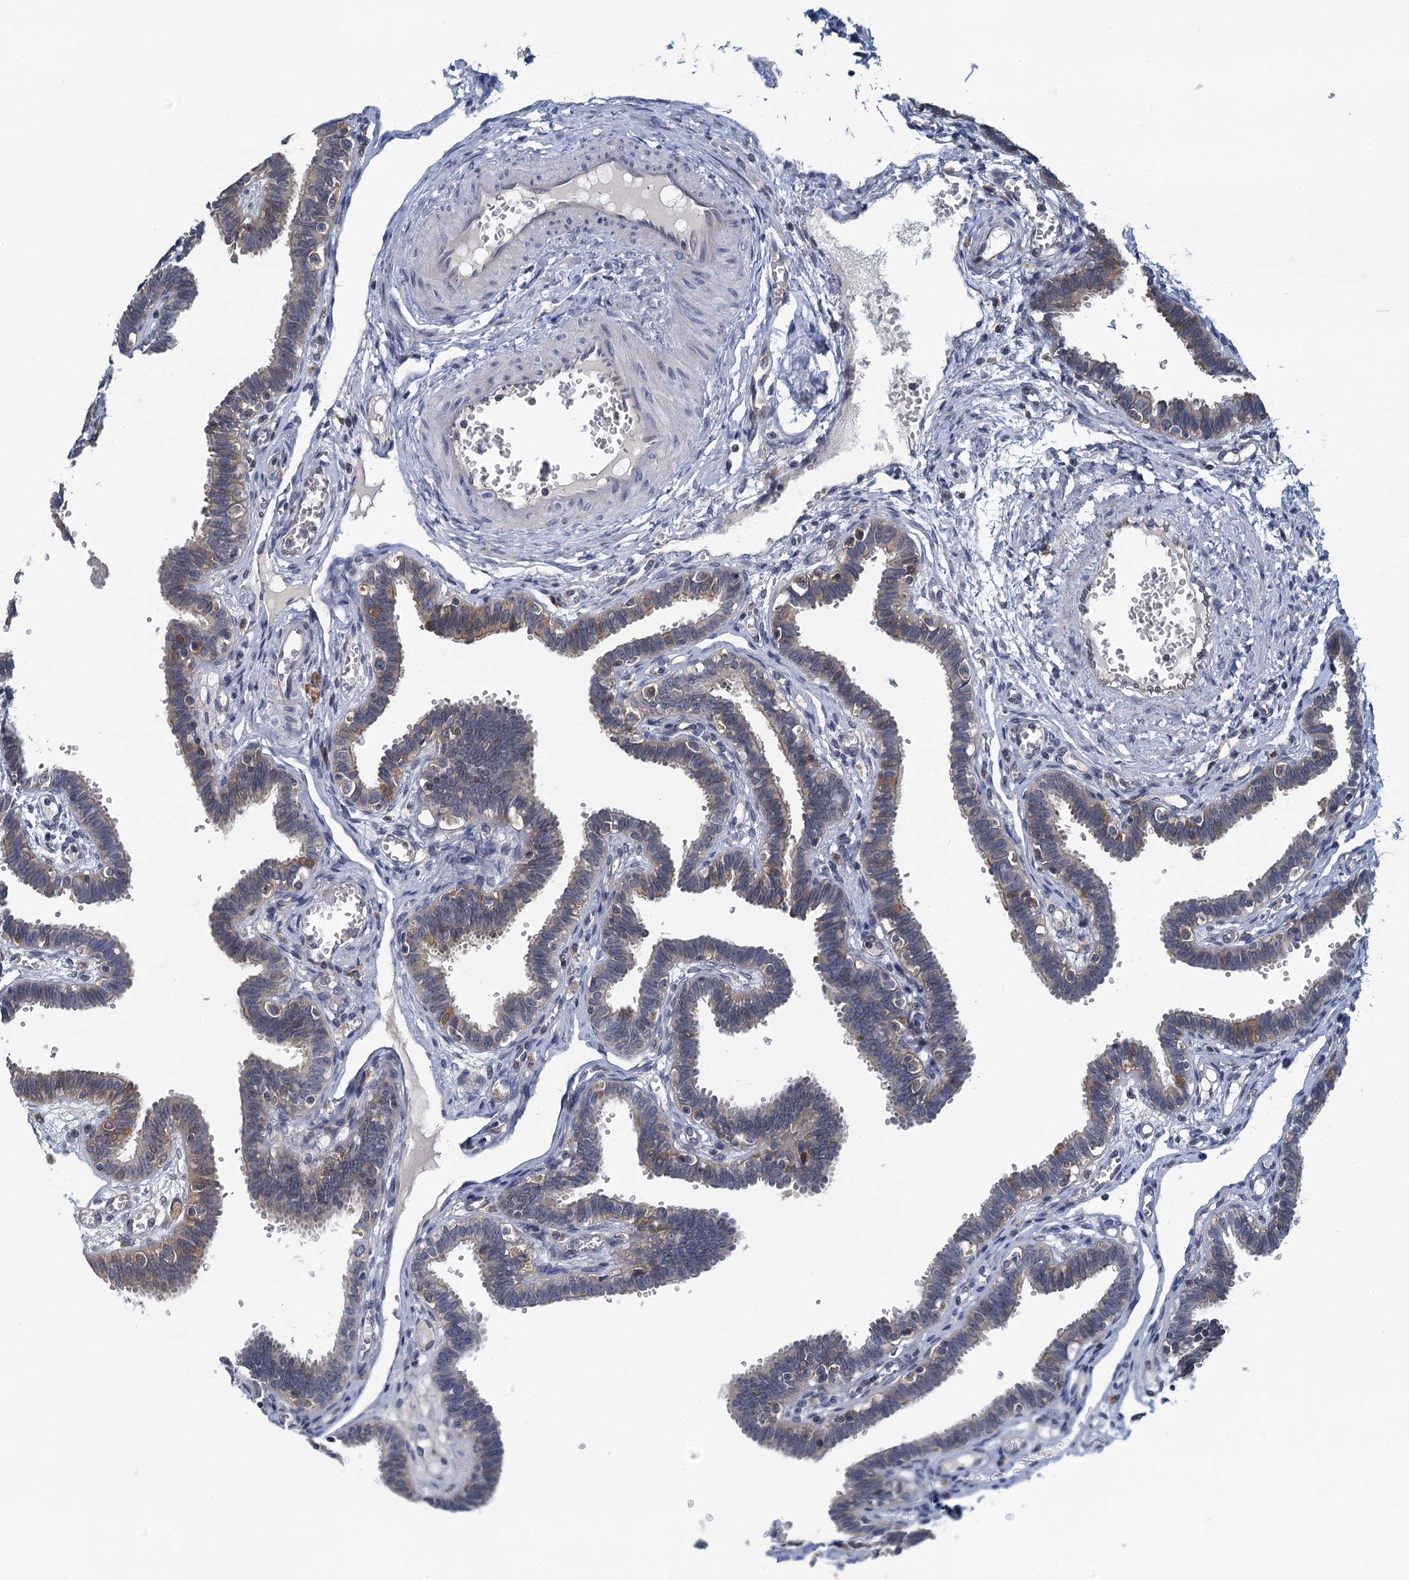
{"staining": {"intensity": "weak", "quantity": "<25%", "location": "cytoplasmic/membranous"}, "tissue": "fallopian tube", "cell_type": "Glandular cells", "image_type": "normal", "snomed": [{"axis": "morphology", "description": "Normal tissue, NOS"}, {"axis": "topography", "description": "Fallopian tube"}, {"axis": "topography", "description": "Placenta"}], "caption": "Immunohistochemistry (IHC) micrograph of normal fallopian tube stained for a protein (brown), which shows no expression in glandular cells.", "gene": "NCKAP1L", "patient": {"sex": "female", "age": 32}}